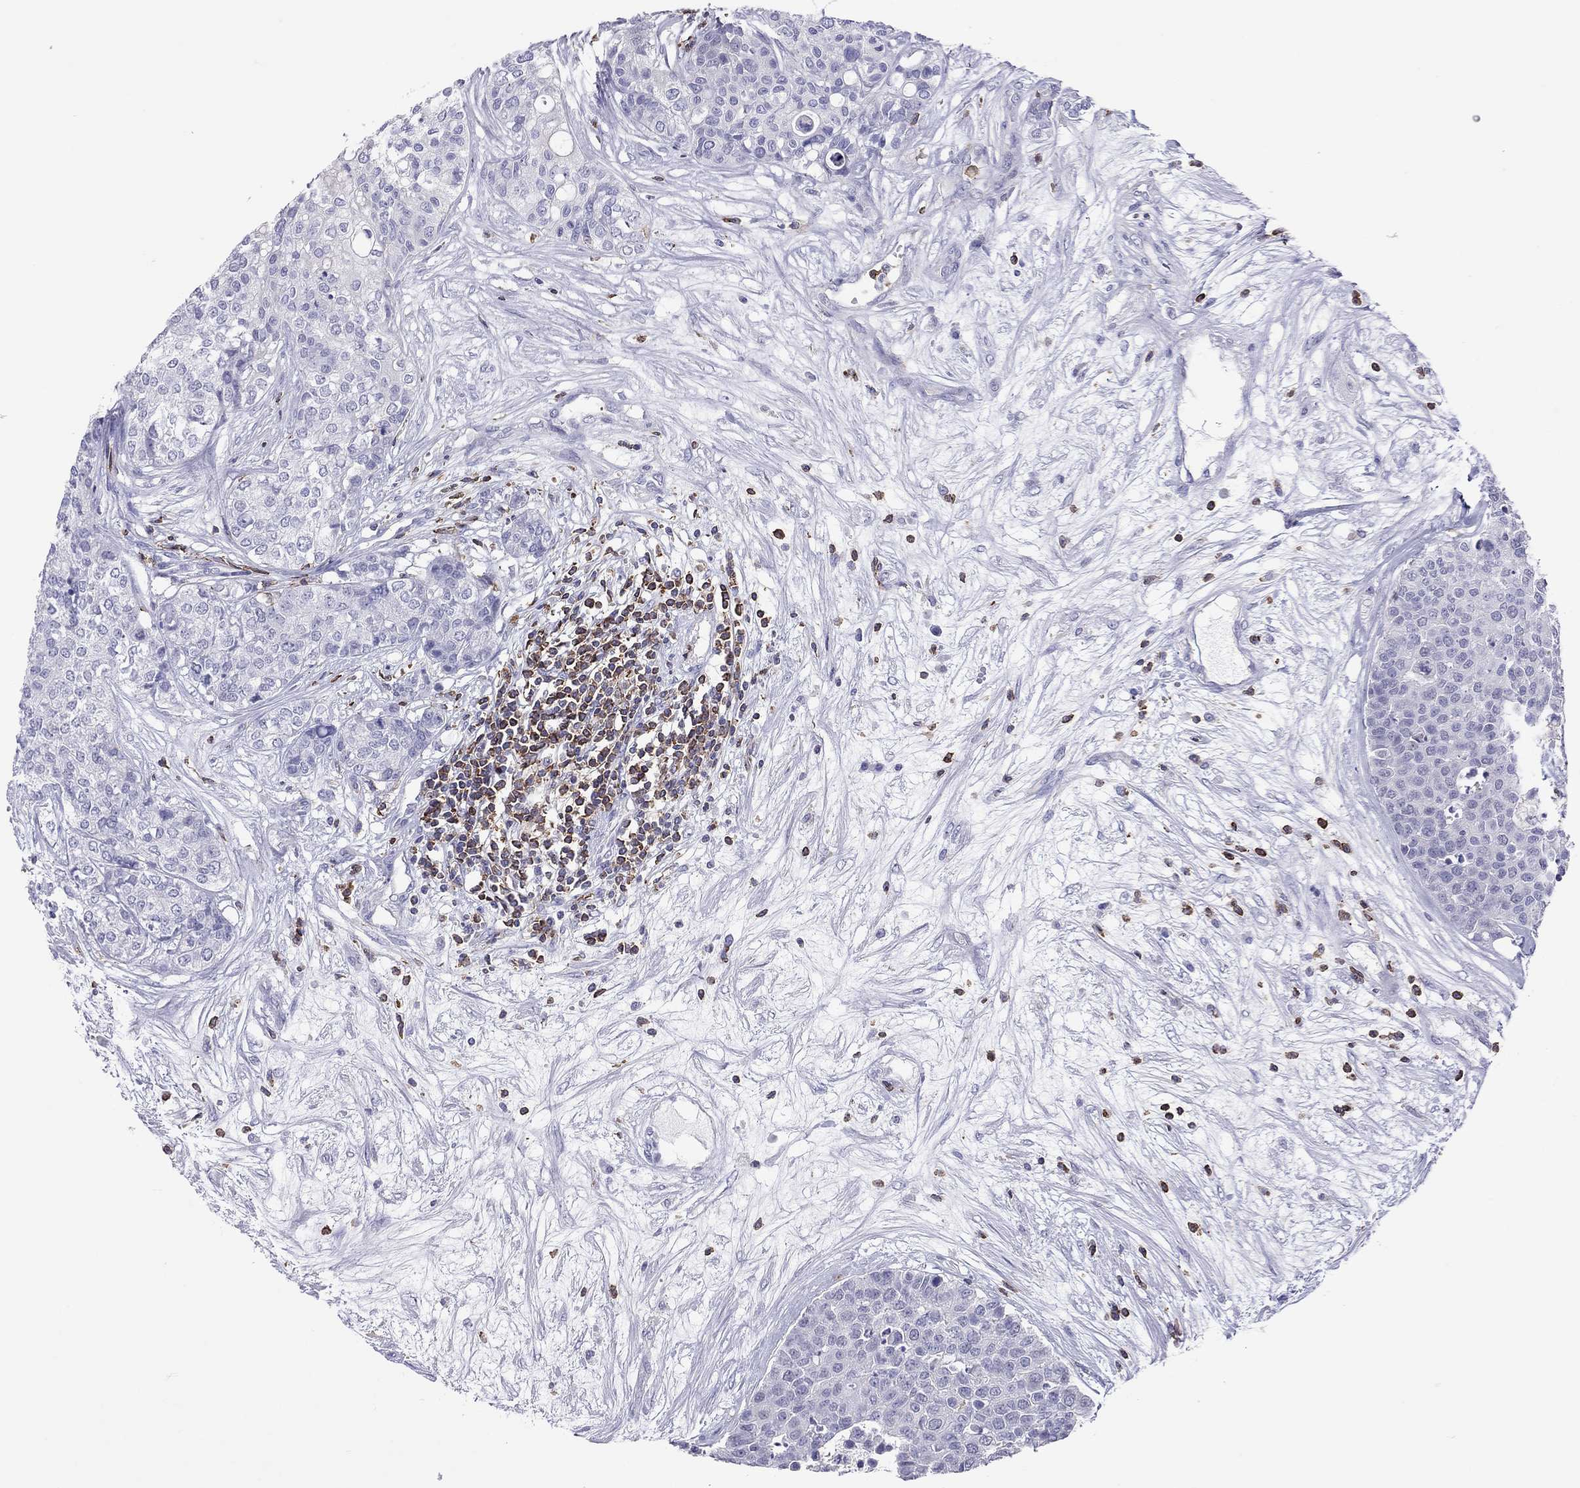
{"staining": {"intensity": "negative", "quantity": "none", "location": "none"}, "tissue": "carcinoid", "cell_type": "Tumor cells", "image_type": "cancer", "snomed": [{"axis": "morphology", "description": "Carcinoid, malignant, NOS"}, {"axis": "topography", "description": "Colon"}], "caption": "Protein analysis of malignant carcinoid displays no significant expression in tumor cells.", "gene": "MND1", "patient": {"sex": "male", "age": 81}}